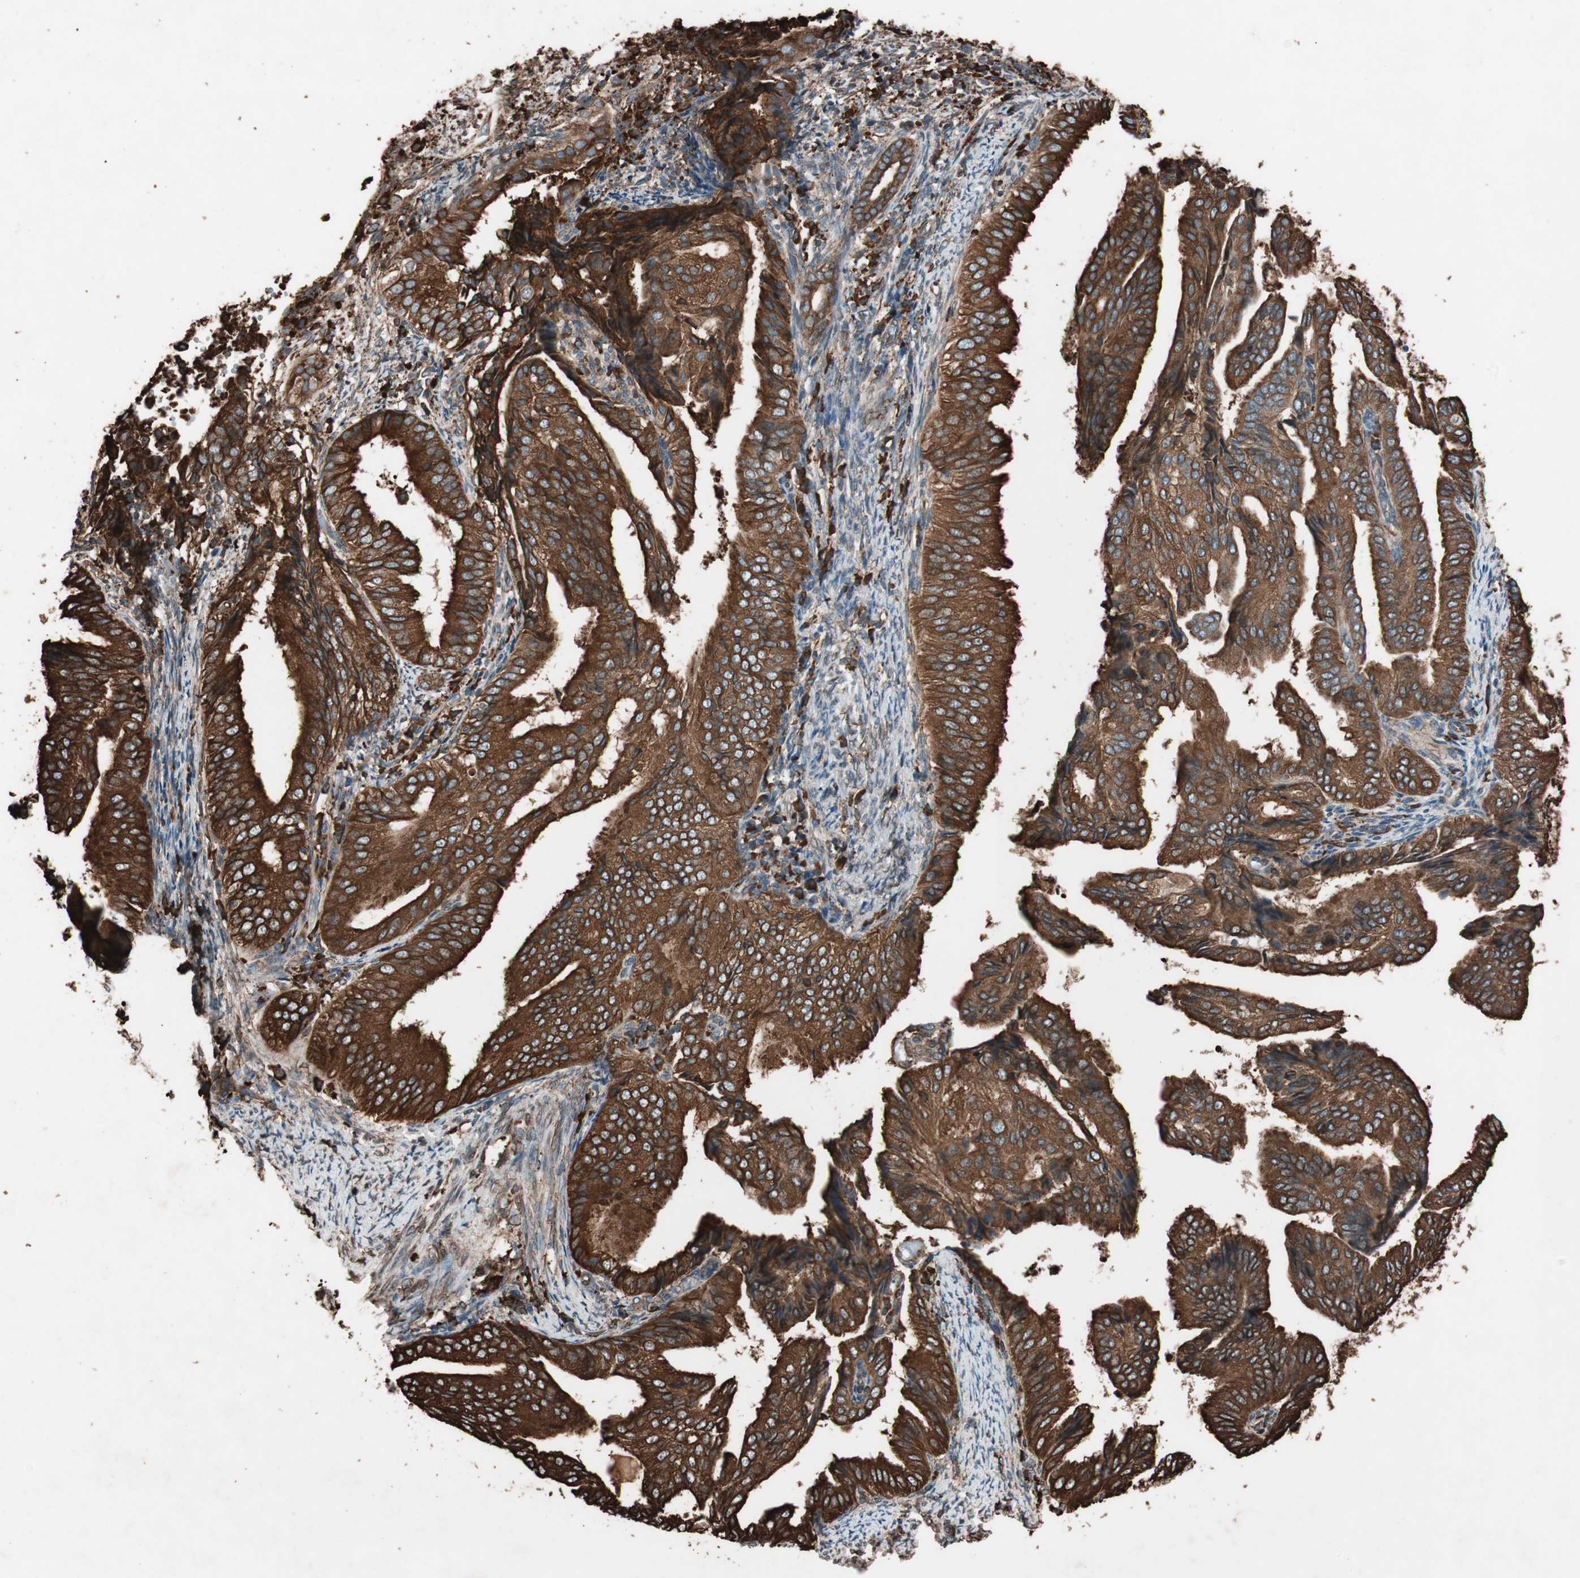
{"staining": {"intensity": "strong", "quantity": ">75%", "location": "cytoplasmic/membranous"}, "tissue": "endometrial cancer", "cell_type": "Tumor cells", "image_type": "cancer", "snomed": [{"axis": "morphology", "description": "Adenocarcinoma, NOS"}, {"axis": "topography", "description": "Endometrium"}], "caption": "About >75% of tumor cells in endometrial adenocarcinoma exhibit strong cytoplasmic/membranous protein staining as visualized by brown immunohistochemical staining.", "gene": "VEGFA", "patient": {"sex": "female", "age": 58}}